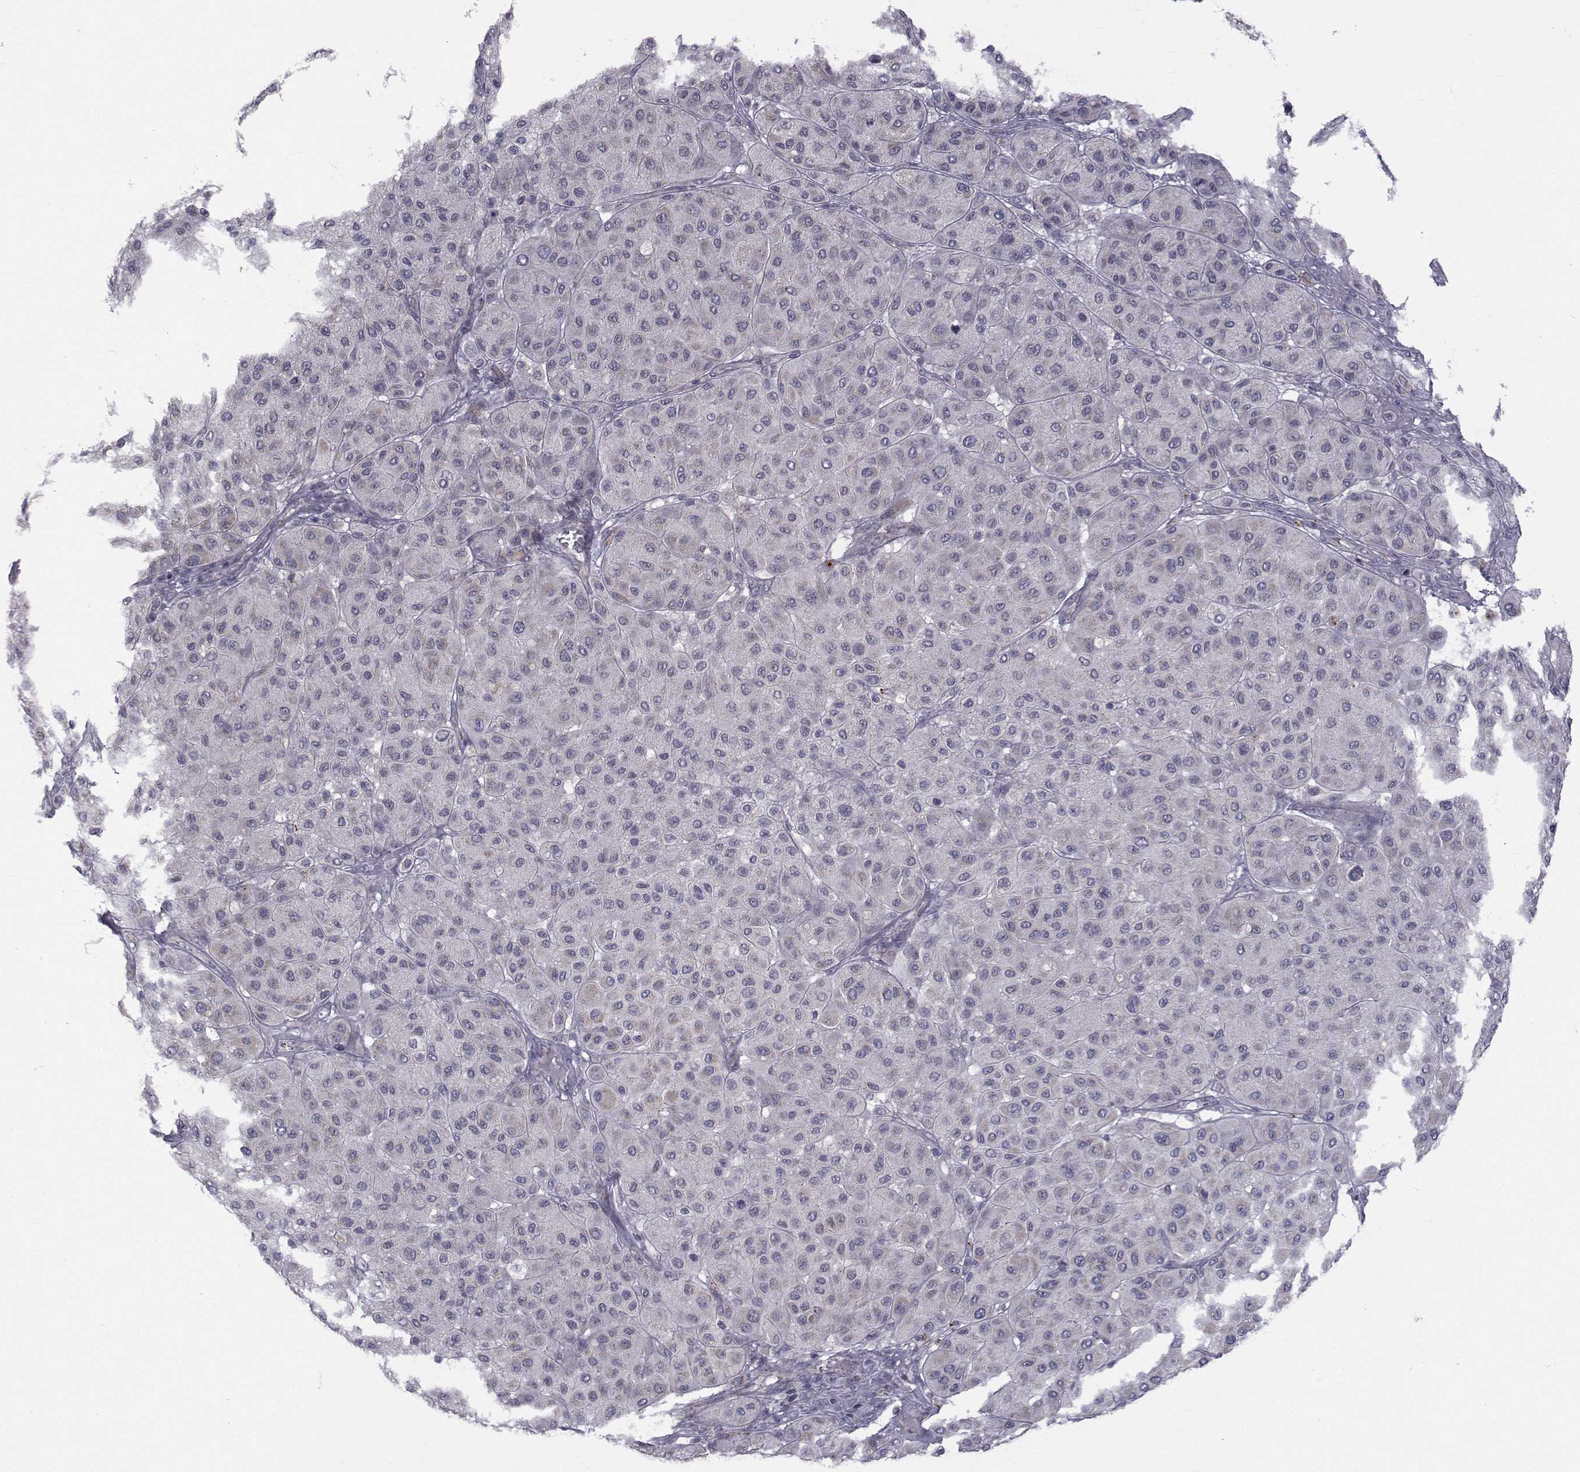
{"staining": {"intensity": "negative", "quantity": "none", "location": "none"}, "tissue": "melanoma", "cell_type": "Tumor cells", "image_type": "cancer", "snomed": [{"axis": "morphology", "description": "Malignant melanoma, Metastatic site"}, {"axis": "topography", "description": "Smooth muscle"}], "caption": "This is a micrograph of immunohistochemistry (IHC) staining of melanoma, which shows no positivity in tumor cells.", "gene": "ANGPT1", "patient": {"sex": "male", "age": 41}}